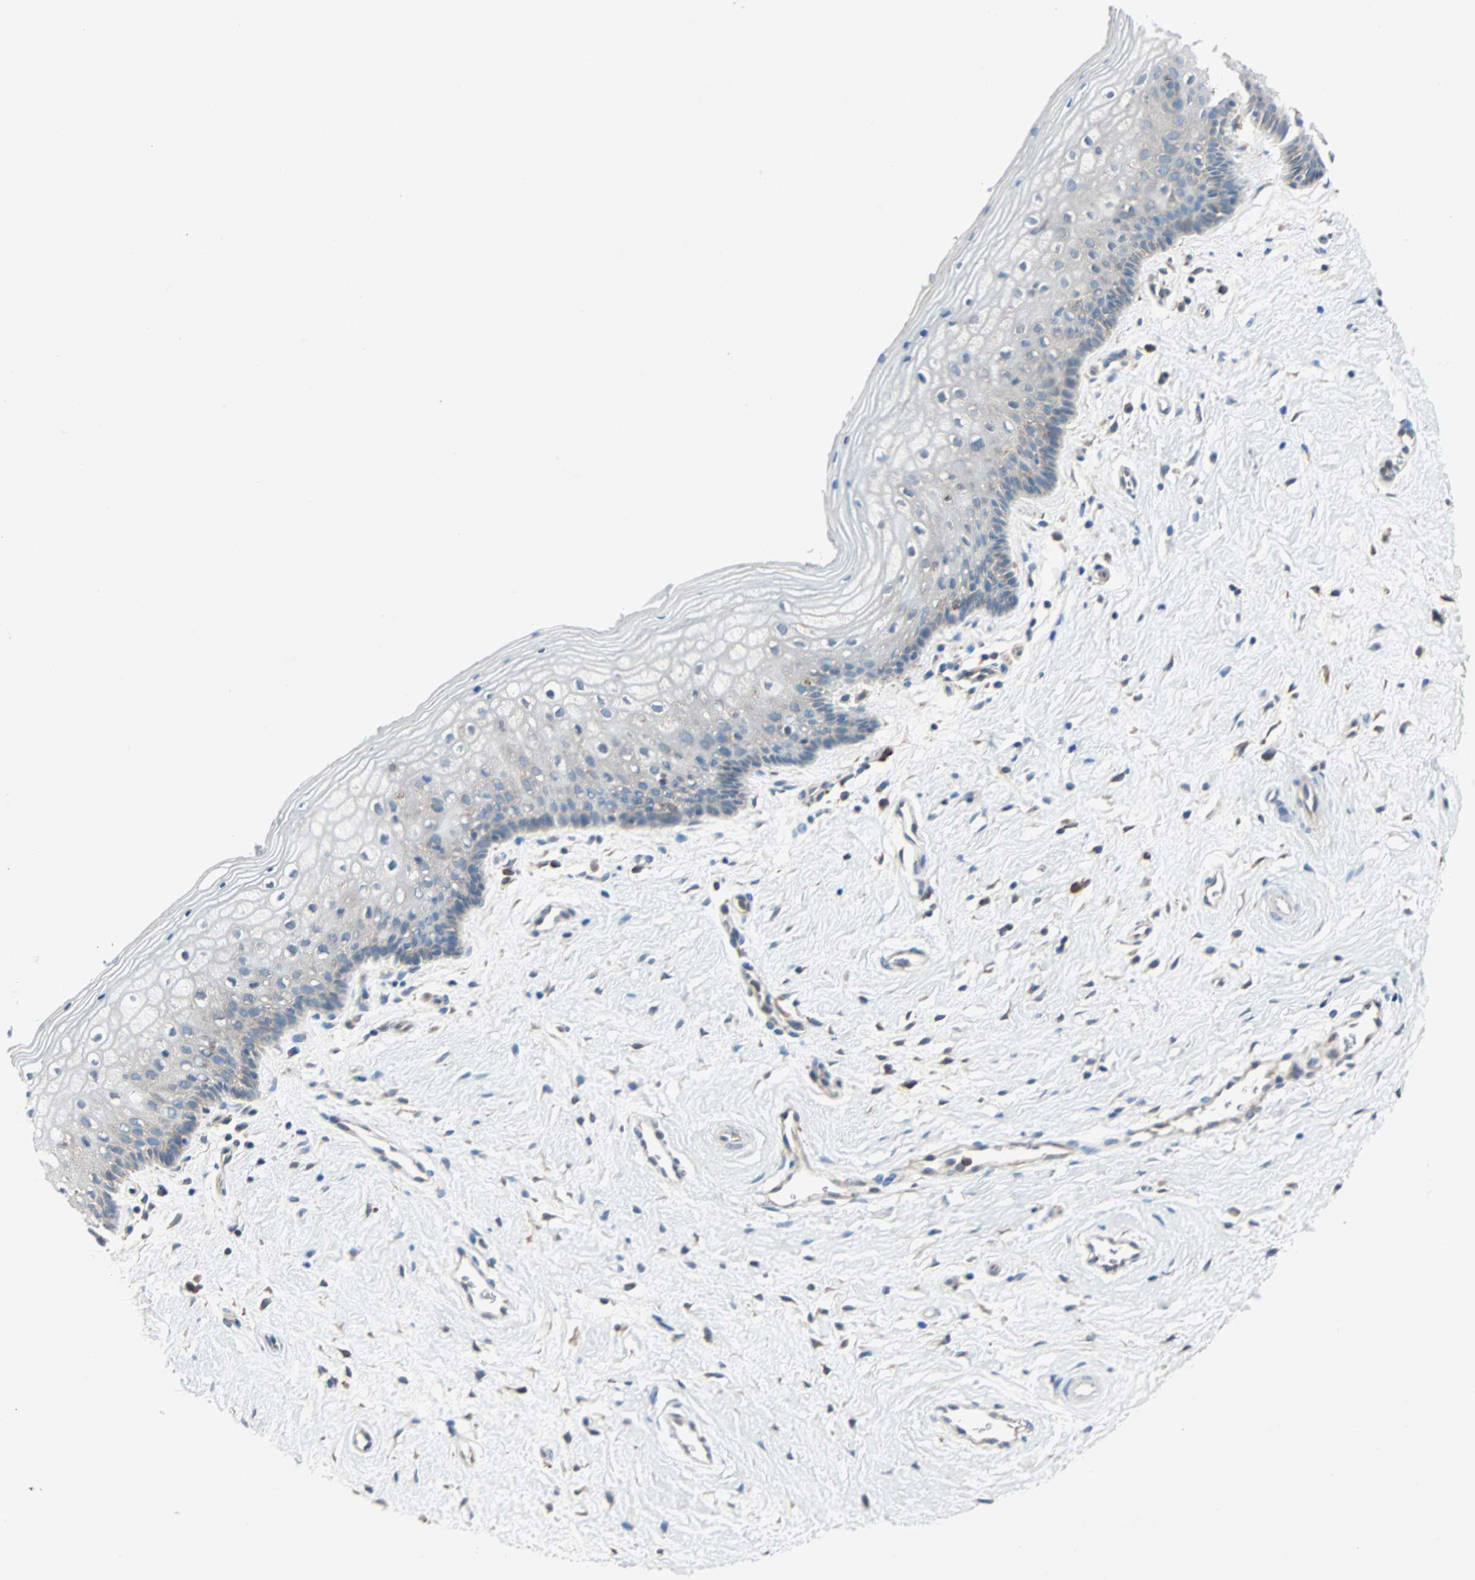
{"staining": {"intensity": "weak", "quantity": "<25%", "location": "cytoplasmic/membranous"}, "tissue": "vagina", "cell_type": "Squamous epithelial cells", "image_type": "normal", "snomed": [{"axis": "morphology", "description": "Normal tissue, NOS"}, {"axis": "topography", "description": "Vagina"}], "caption": "This is a micrograph of IHC staining of unremarkable vagina, which shows no positivity in squamous epithelial cells. The staining was performed using DAB (3,3'-diaminobenzidine) to visualize the protein expression in brown, while the nuclei were stained in blue with hematoxylin (Magnification: 20x).", "gene": "PHYH", "patient": {"sex": "female", "age": 46}}